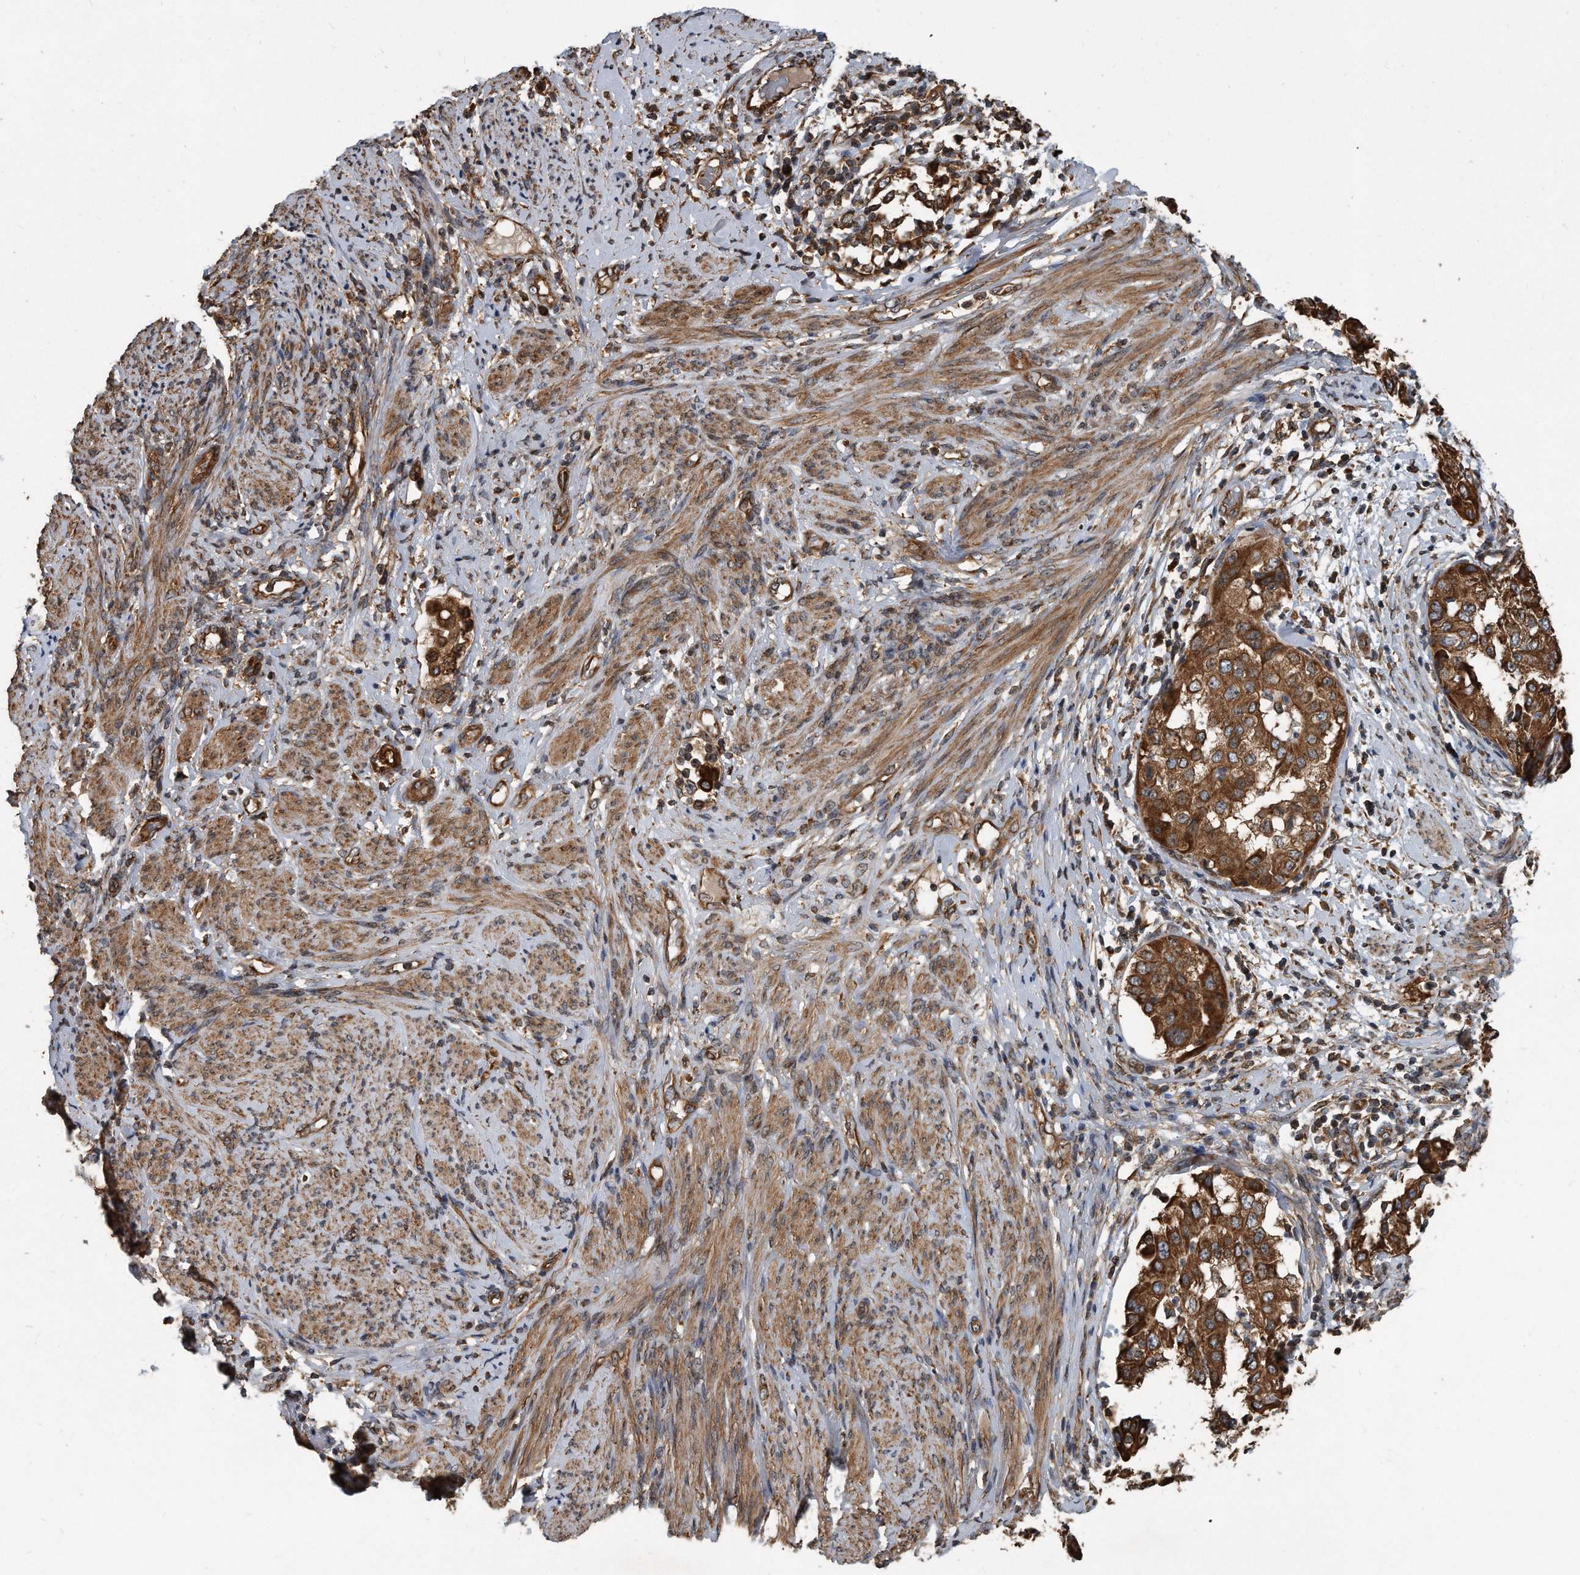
{"staining": {"intensity": "strong", "quantity": ">75%", "location": "cytoplasmic/membranous"}, "tissue": "endometrial cancer", "cell_type": "Tumor cells", "image_type": "cancer", "snomed": [{"axis": "morphology", "description": "Adenocarcinoma, NOS"}, {"axis": "topography", "description": "Endometrium"}], "caption": "Tumor cells show strong cytoplasmic/membranous positivity in about >75% of cells in endometrial cancer (adenocarcinoma).", "gene": "FAM136A", "patient": {"sex": "female", "age": 85}}